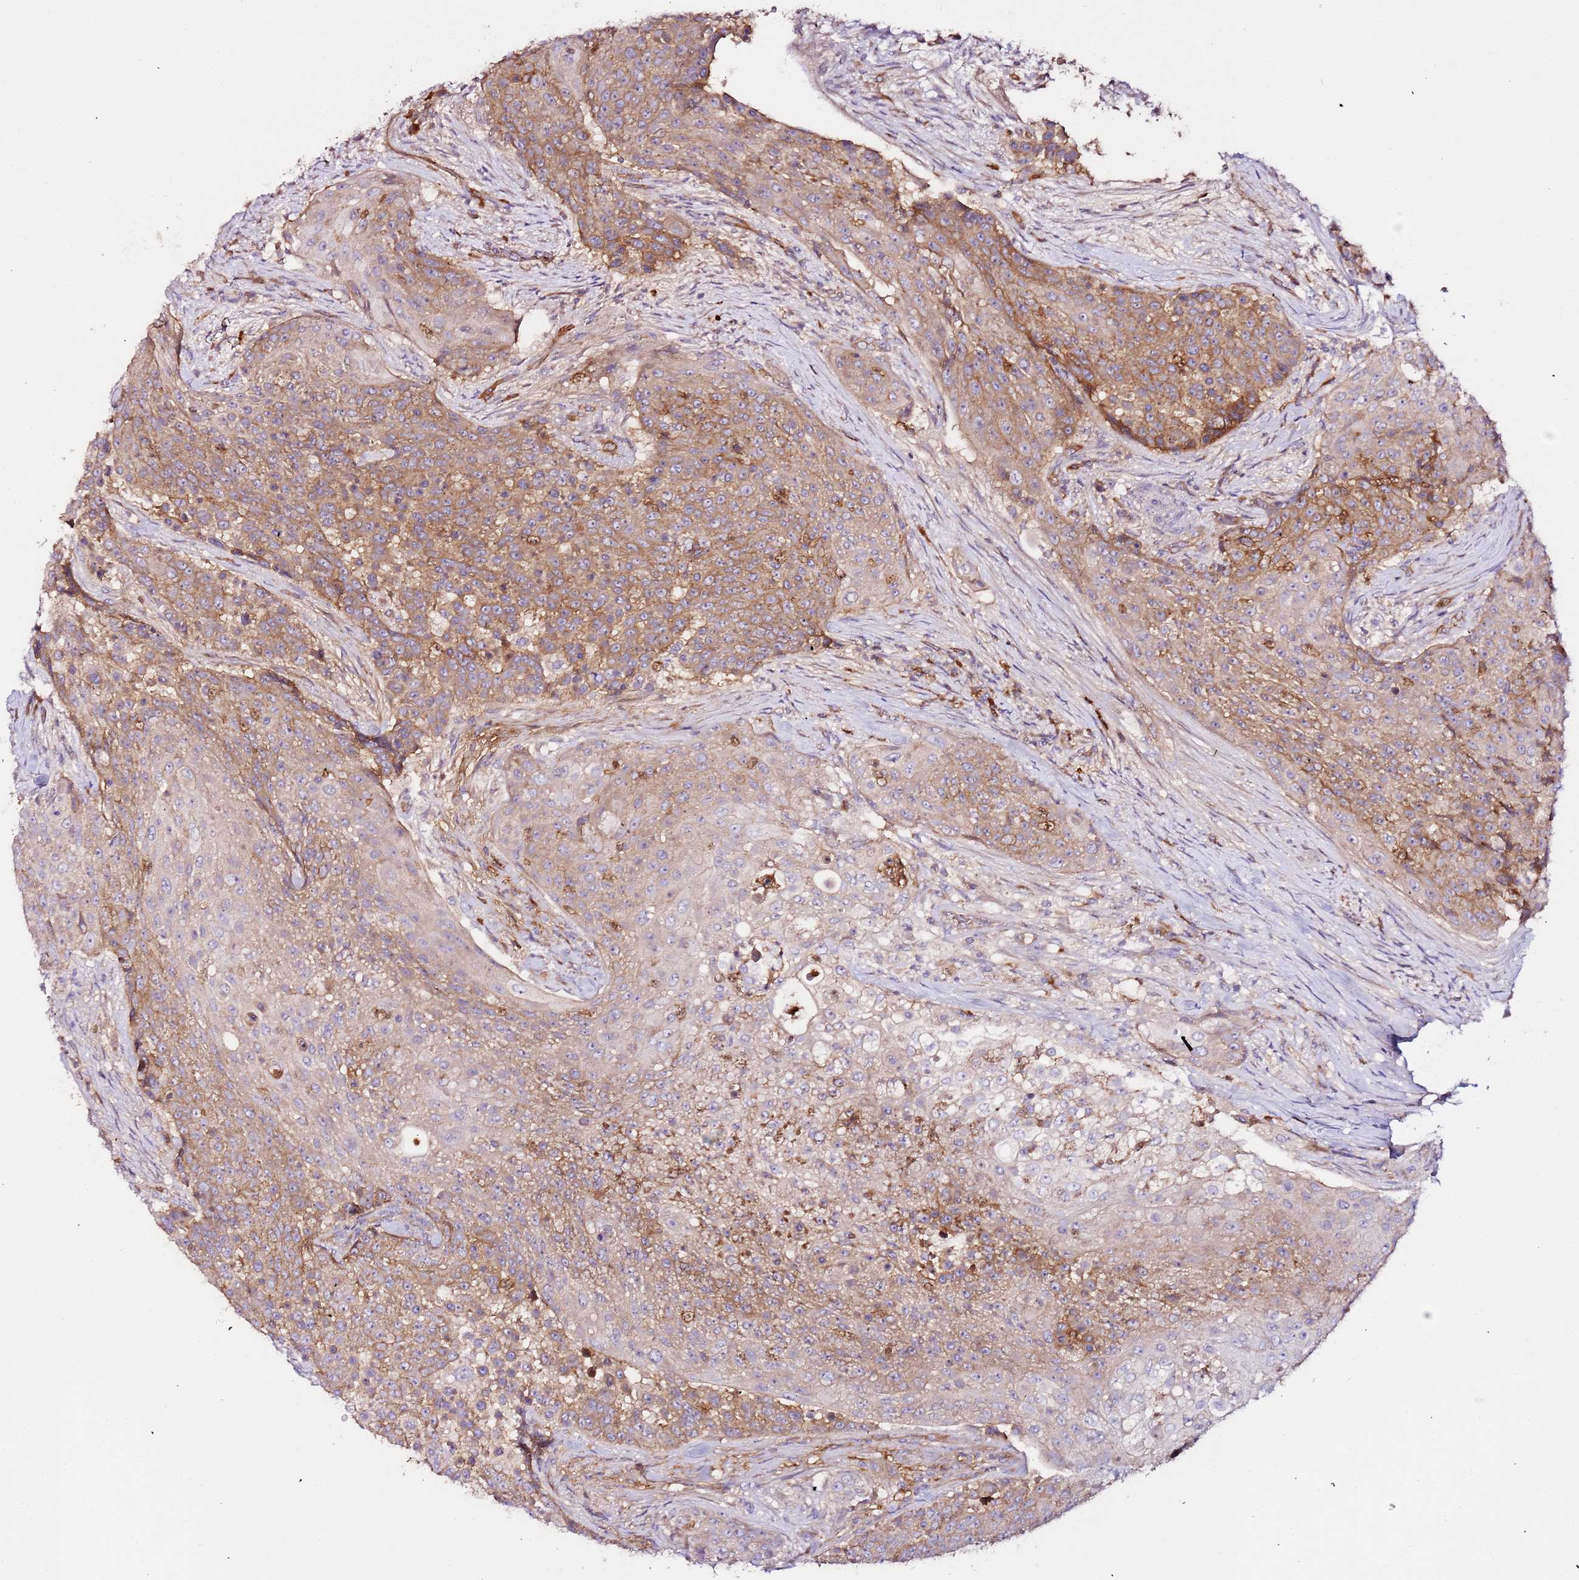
{"staining": {"intensity": "moderate", "quantity": ">75%", "location": "cytoplasmic/membranous"}, "tissue": "urothelial cancer", "cell_type": "Tumor cells", "image_type": "cancer", "snomed": [{"axis": "morphology", "description": "Urothelial carcinoma, High grade"}, {"axis": "topography", "description": "Urinary bladder"}], "caption": "Immunohistochemistry staining of urothelial carcinoma (high-grade), which displays medium levels of moderate cytoplasmic/membranous expression in approximately >75% of tumor cells indicating moderate cytoplasmic/membranous protein expression. The staining was performed using DAB (3,3'-diaminobenzidine) (brown) for protein detection and nuclei were counterstained in hematoxylin (blue).", "gene": "FLVCR1", "patient": {"sex": "female", "age": 63}}